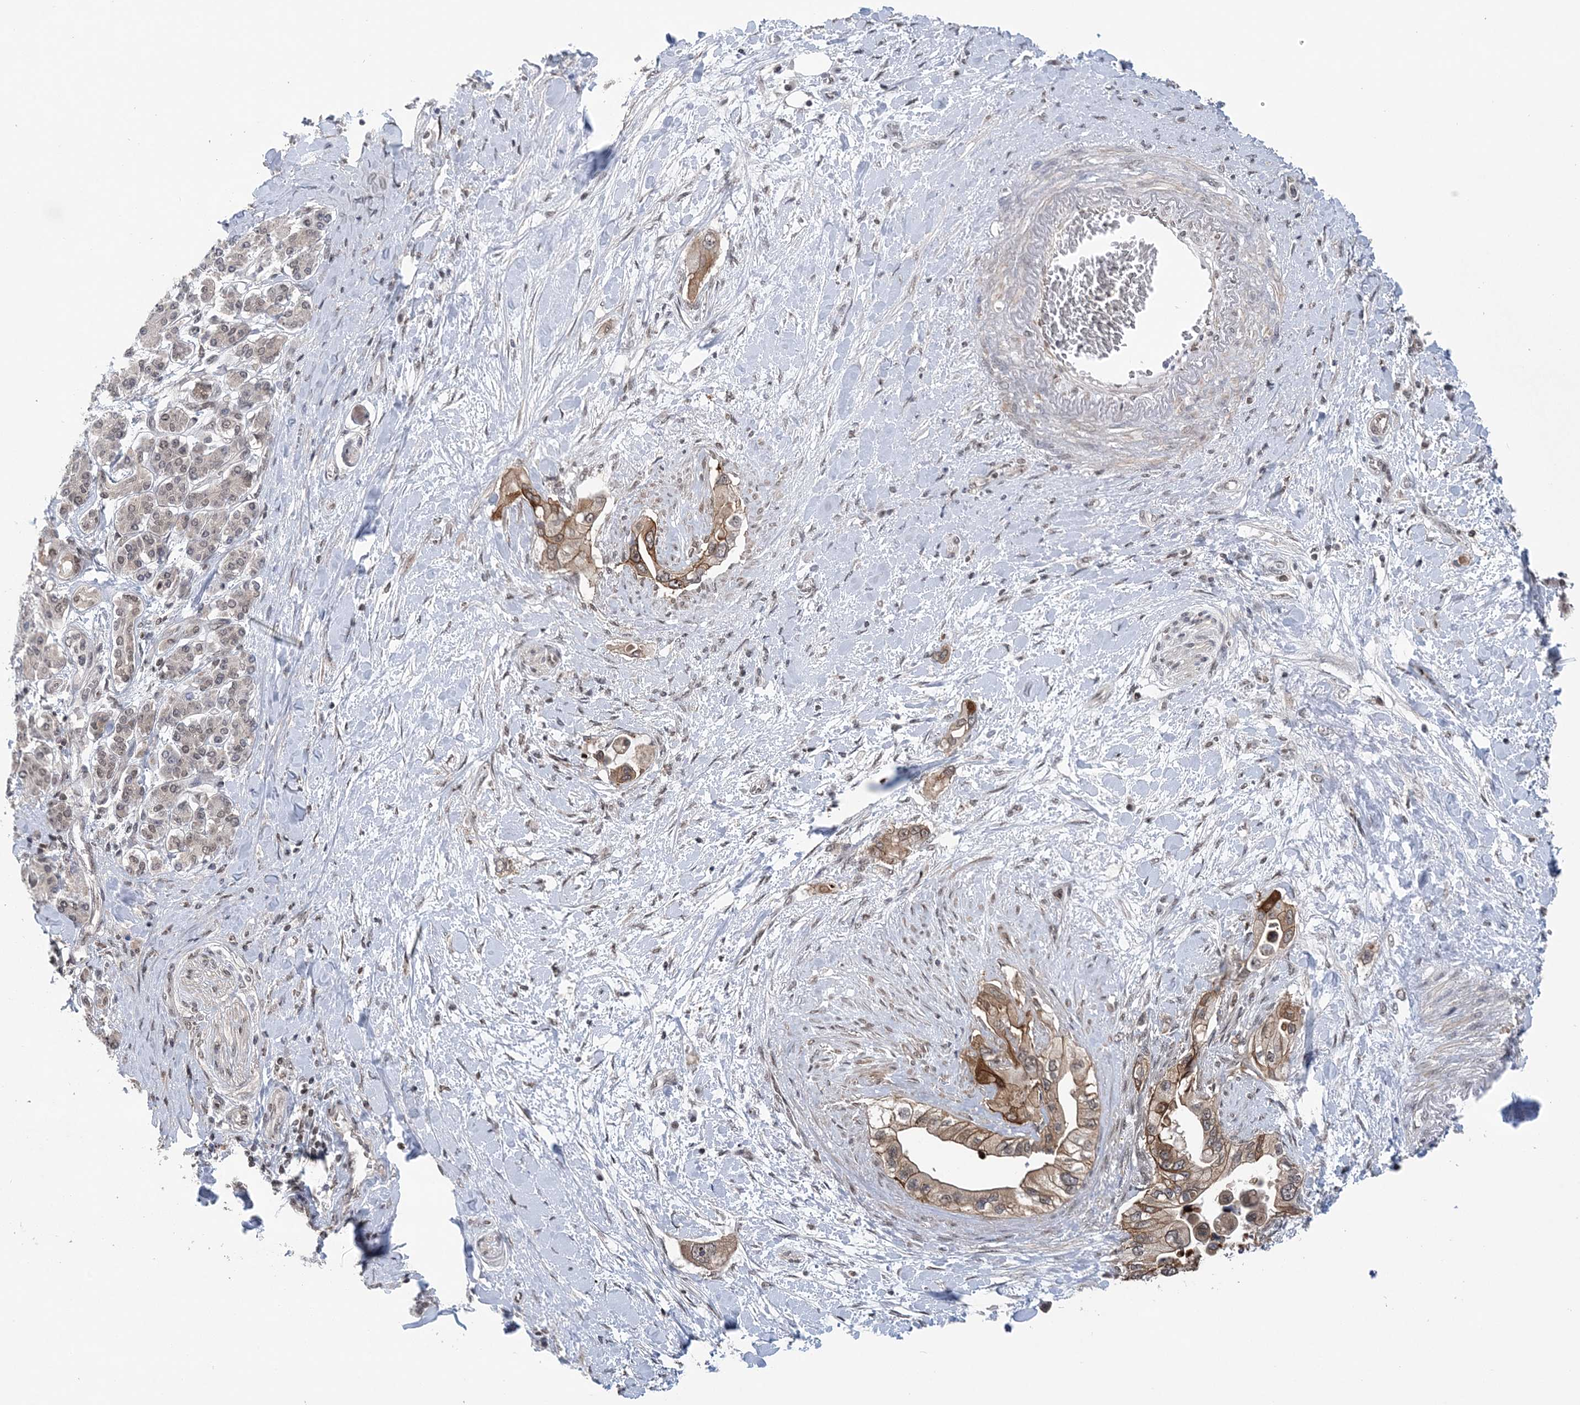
{"staining": {"intensity": "moderate", "quantity": ">75%", "location": "cytoplasmic/membranous"}, "tissue": "pancreatic cancer", "cell_type": "Tumor cells", "image_type": "cancer", "snomed": [{"axis": "morphology", "description": "Inflammation, NOS"}, {"axis": "morphology", "description": "Adenocarcinoma, NOS"}, {"axis": "topography", "description": "Pancreas"}], "caption": "This is a histology image of IHC staining of adenocarcinoma (pancreatic), which shows moderate positivity in the cytoplasmic/membranous of tumor cells.", "gene": "CCDC152", "patient": {"sex": "female", "age": 56}}